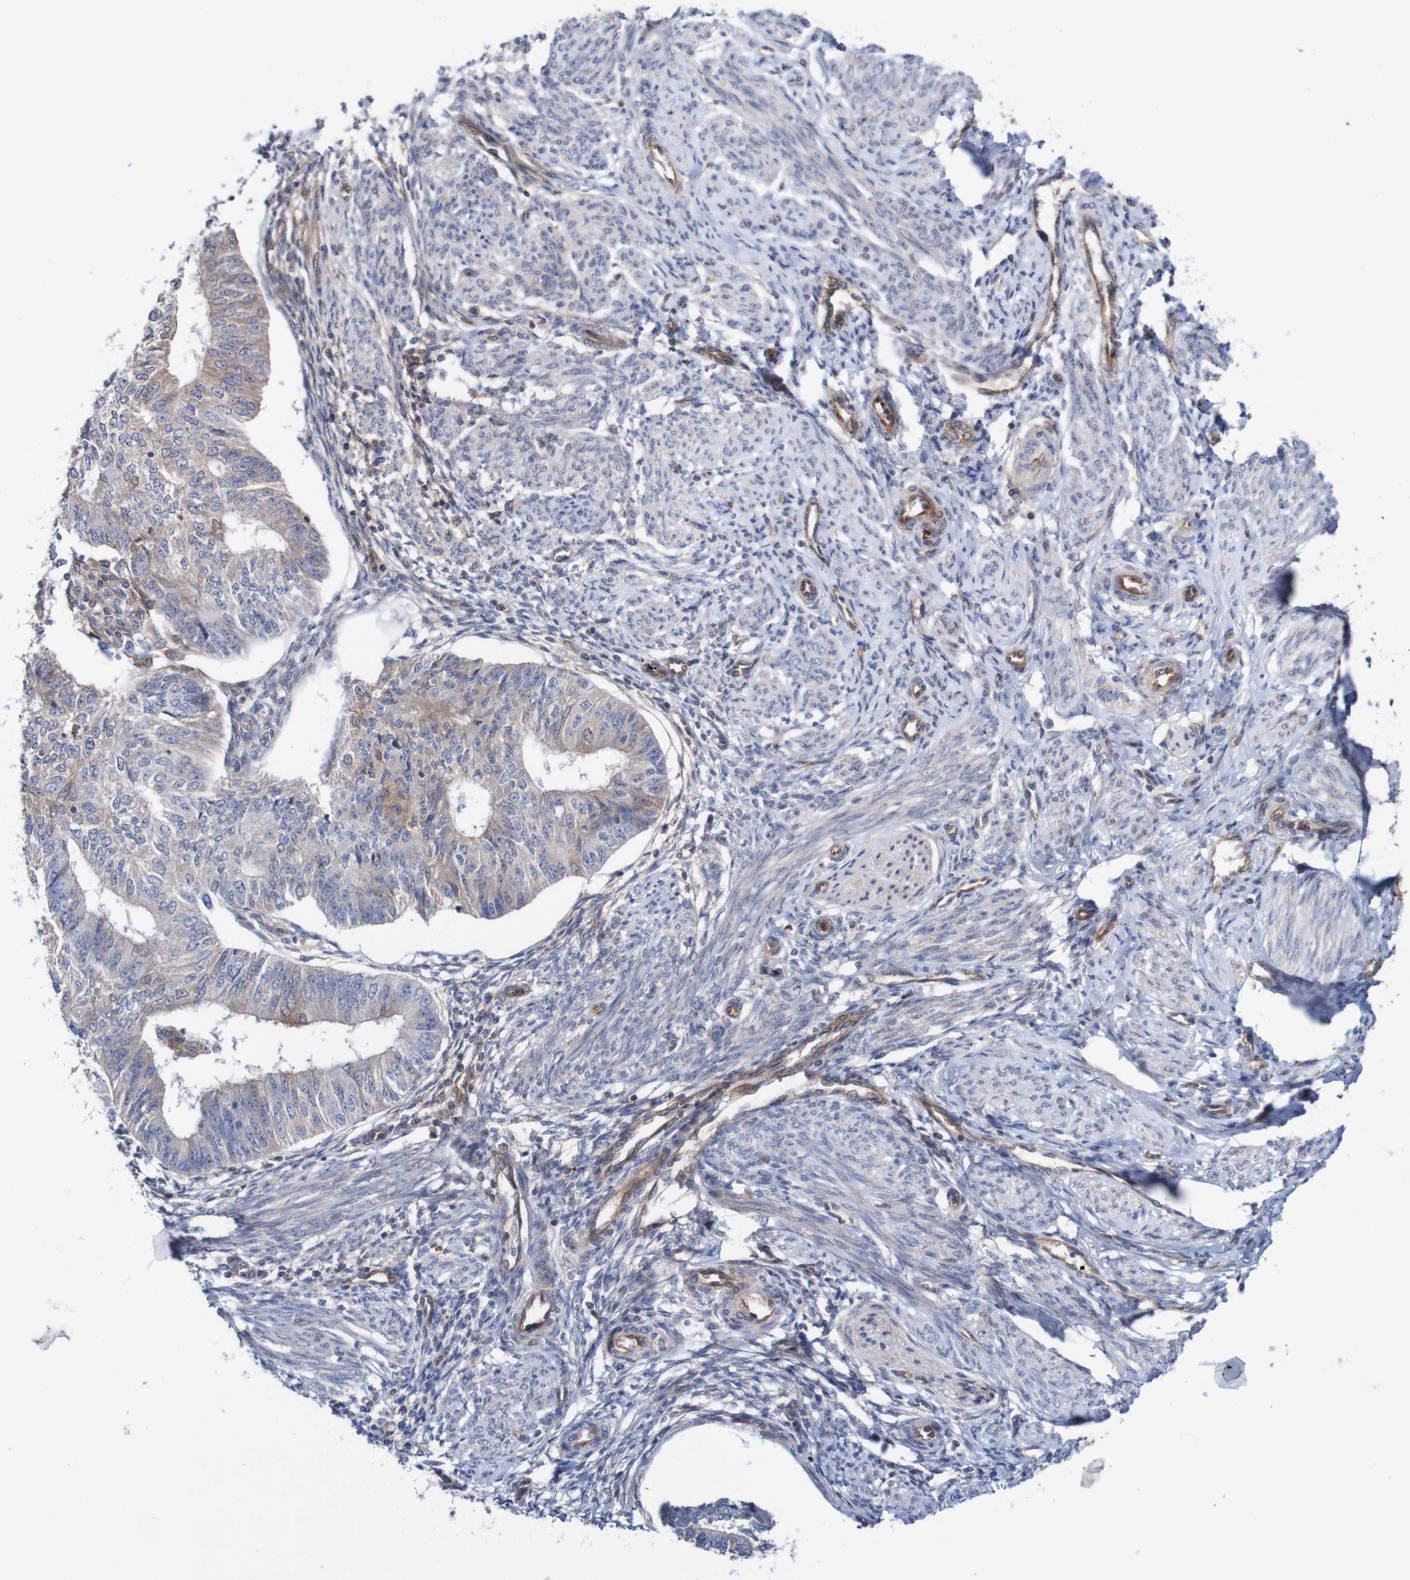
{"staining": {"intensity": "moderate", "quantity": "25%-75%", "location": "cytoplasmic/membranous"}, "tissue": "endometrial cancer", "cell_type": "Tumor cells", "image_type": "cancer", "snomed": [{"axis": "morphology", "description": "Adenocarcinoma, NOS"}, {"axis": "topography", "description": "Endometrium"}], "caption": "The photomicrograph exhibits staining of endometrial cancer (adenocarcinoma), revealing moderate cytoplasmic/membranous protein expression (brown color) within tumor cells.", "gene": "RIGI", "patient": {"sex": "female", "age": 32}}